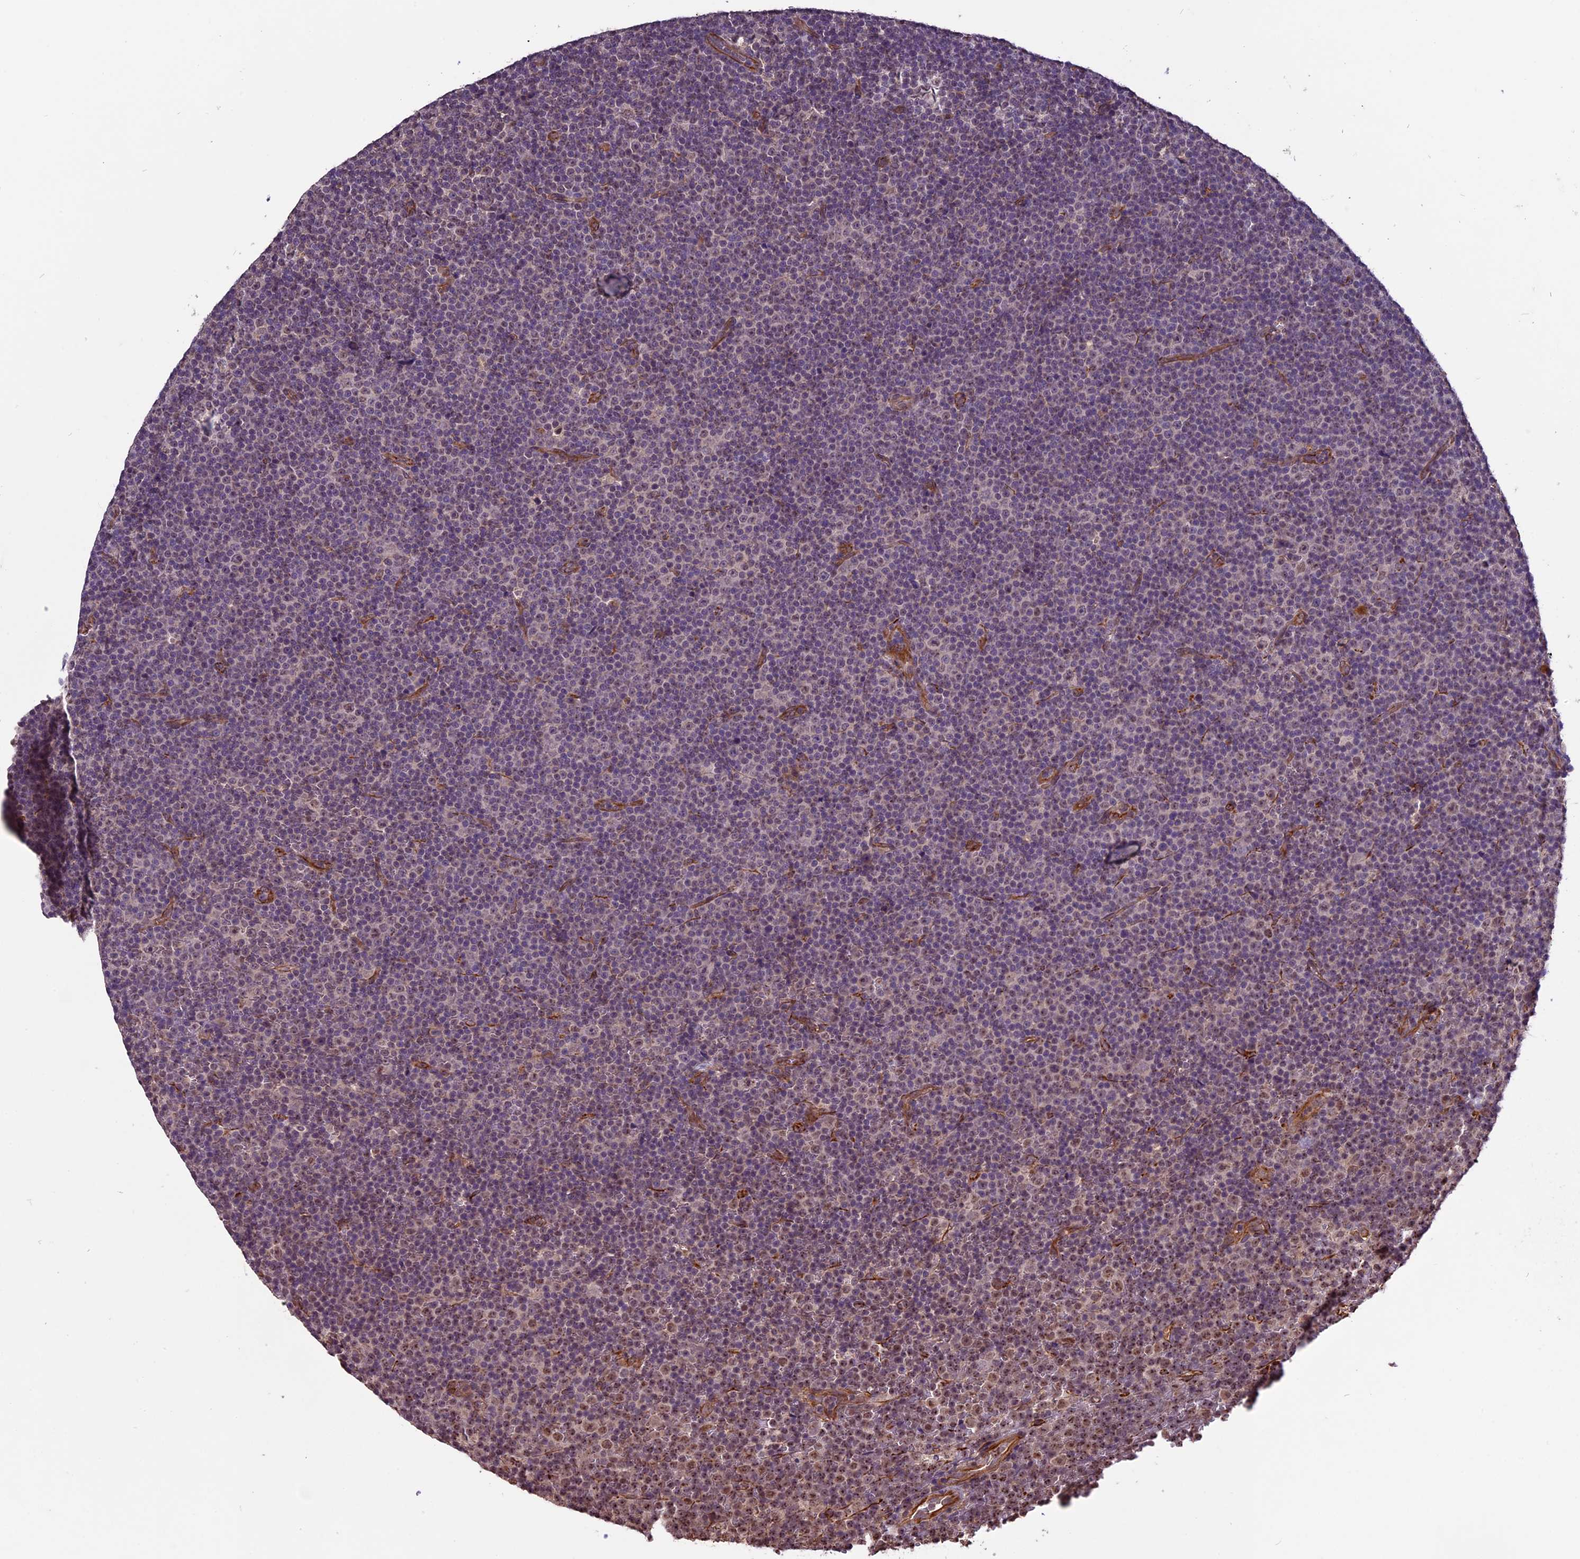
{"staining": {"intensity": "negative", "quantity": "none", "location": "none"}, "tissue": "lymphoma", "cell_type": "Tumor cells", "image_type": "cancer", "snomed": [{"axis": "morphology", "description": "Malignant lymphoma, non-Hodgkin's type, Low grade"}, {"axis": "topography", "description": "Lymph node"}], "caption": "Human lymphoma stained for a protein using immunohistochemistry exhibits no positivity in tumor cells.", "gene": "C3orf70", "patient": {"sex": "female", "age": 67}}